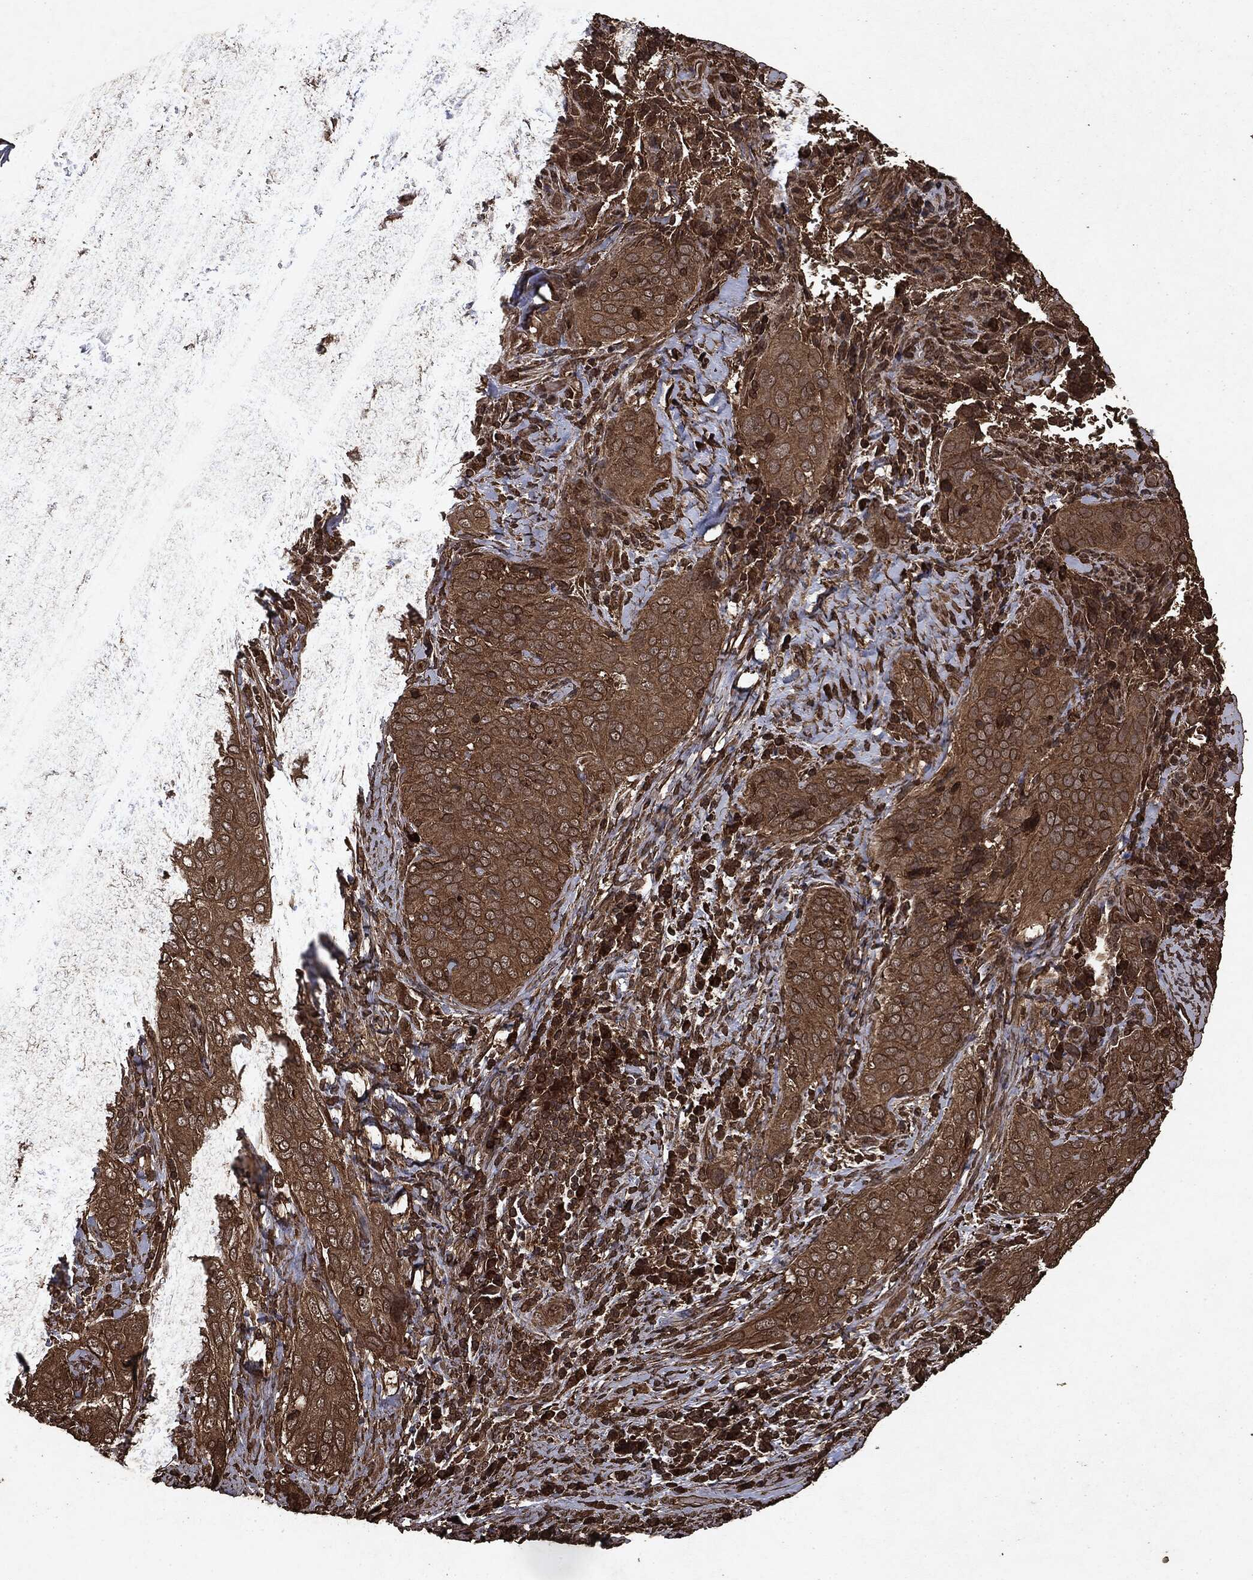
{"staining": {"intensity": "moderate", "quantity": ">75%", "location": "cytoplasmic/membranous"}, "tissue": "cervical cancer", "cell_type": "Tumor cells", "image_type": "cancer", "snomed": [{"axis": "morphology", "description": "Squamous cell carcinoma, NOS"}, {"axis": "topography", "description": "Cervix"}], "caption": "There is medium levels of moderate cytoplasmic/membranous expression in tumor cells of cervical squamous cell carcinoma, as demonstrated by immunohistochemical staining (brown color).", "gene": "ARAF", "patient": {"sex": "female", "age": 38}}